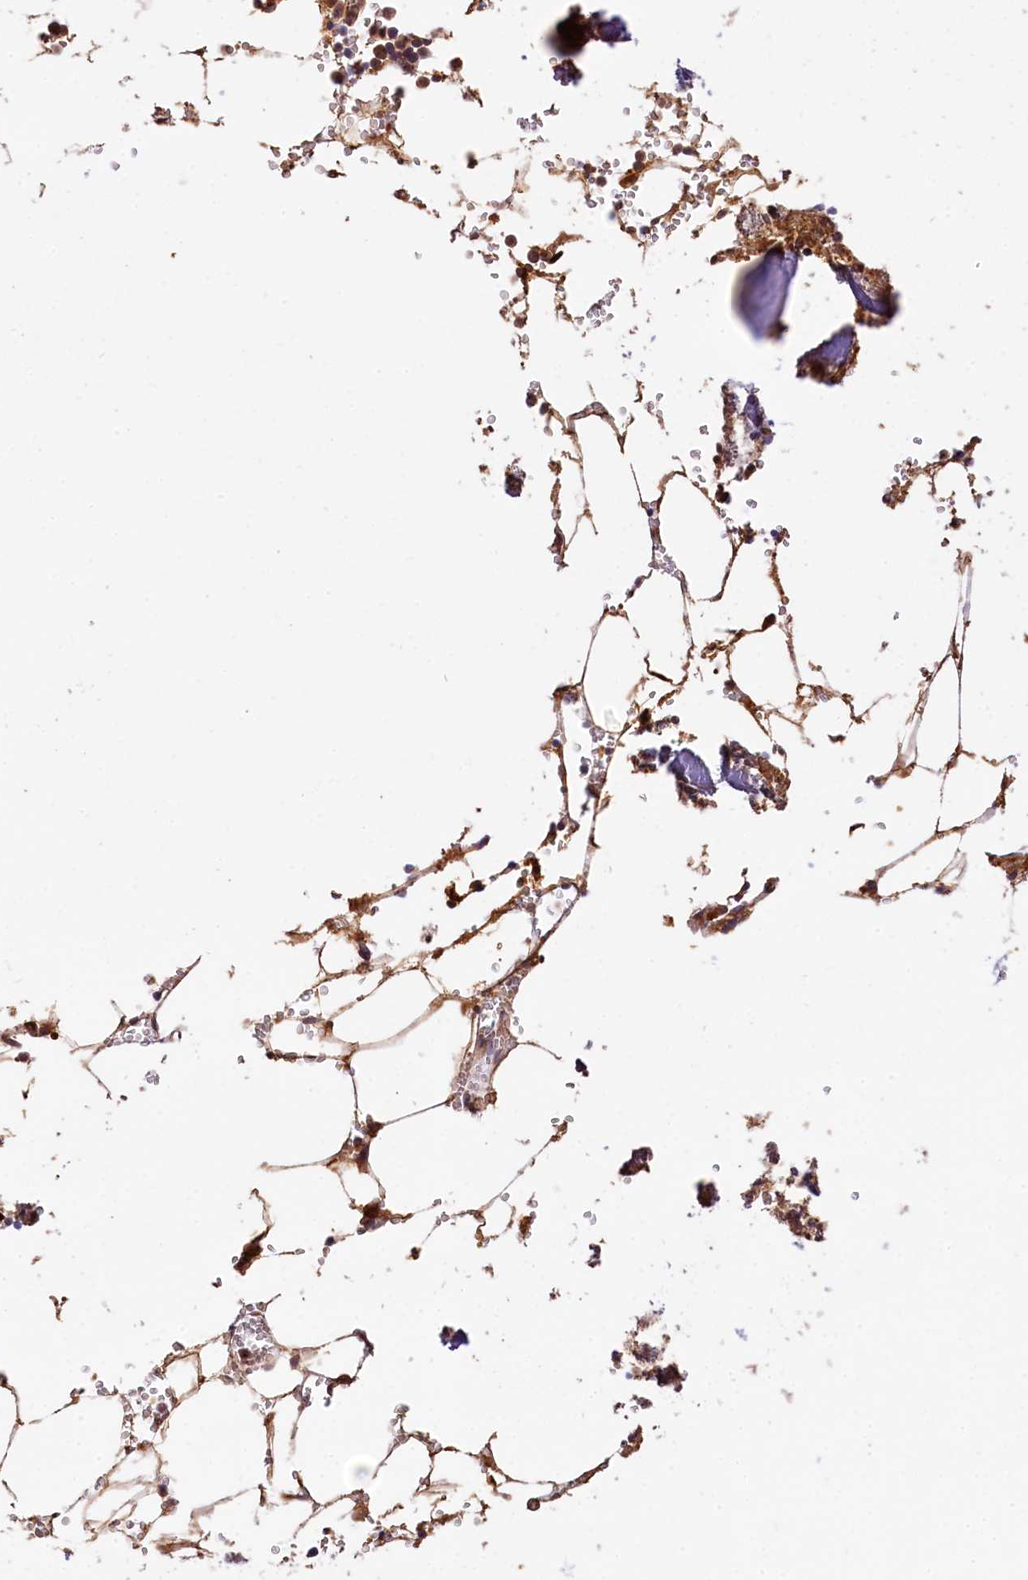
{"staining": {"intensity": "strong", "quantity": "25%-75%", "location": "cytoplasmic/membranous"}, "tissue": "bone marrow", "cell_type": "Hematopoietic cells", "image_type": "normal", "snomed": [{"axis": "morphology", "description": "Normal tissue, NOS"}, {"axis": "topography", "description": "Bone marrow"}], "caption": "High-magnification brightfield microscopy of unremarkable bone marrow stained with DAB (brown) and counterstained with hematoxylin (blue). hematopoietic cells exhibit strong cytoplasmic/membranous expression is present in about25%-75% of cells. (brown staining indicates protein expression, while blue staining denotes nuclei).", "gene": "PPIP5K2", "patient": {"sex": "male", "age": 70}}